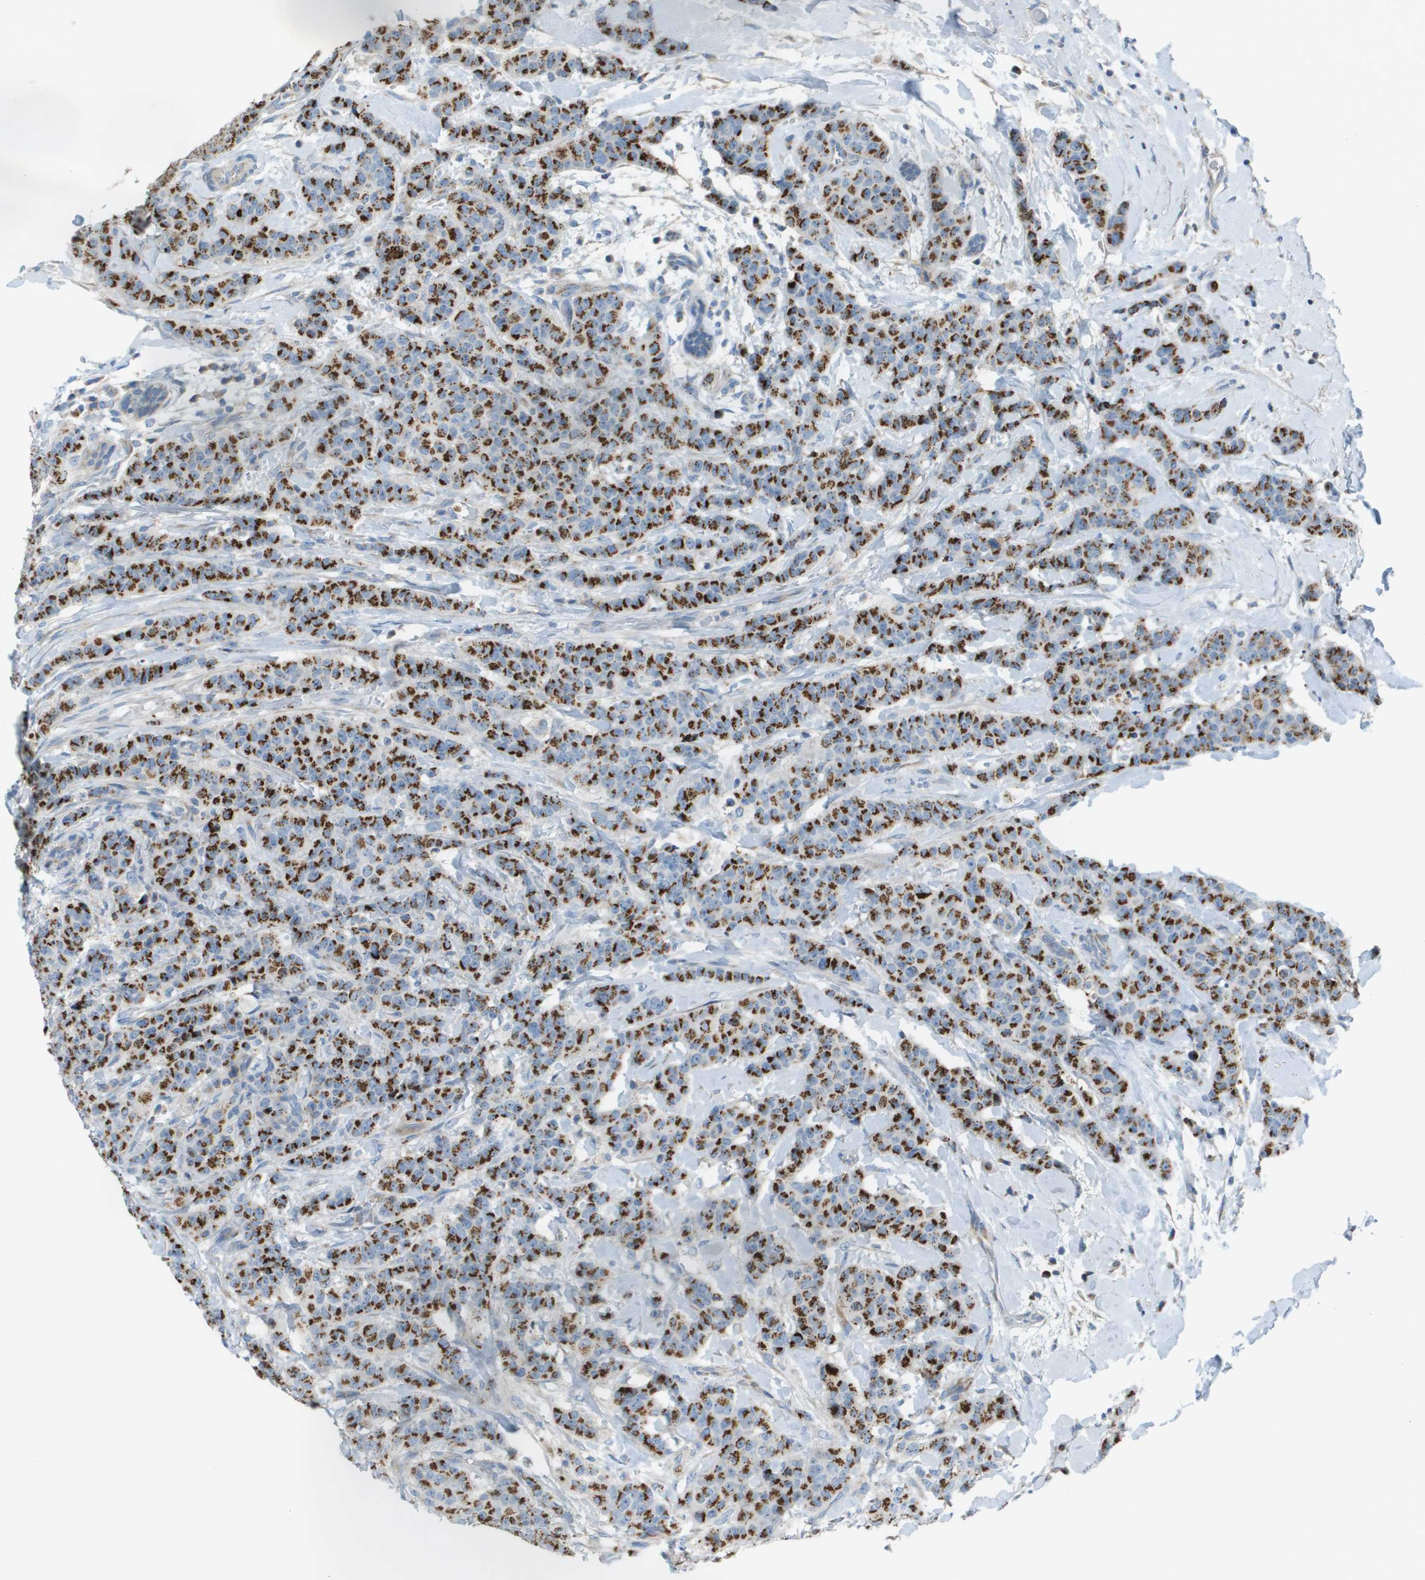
{"staining": {"intensity": "strong", "quantity": ">75%", "location": "cytoplasmic/membranous"}, "tissue": "breast cancer", "cell_type": "Tumor cells", "image_type": "cancer", "snomed": [{"axis": "morphology", "description": "Normal tissue, NOS"}, {"axis": "morphology", "description": "Duct carcinoma"}, {"axis": "topography", "description": "Breast"}], "caption": "This is an image of immunohistochemistry staining of invasive ductal carcinoma (breast), which shows strong expression in the cytoplasmic/membranous of tumor cells.", "gene": "GALNT6", "patient": {"sex": "female", "age": 40}}